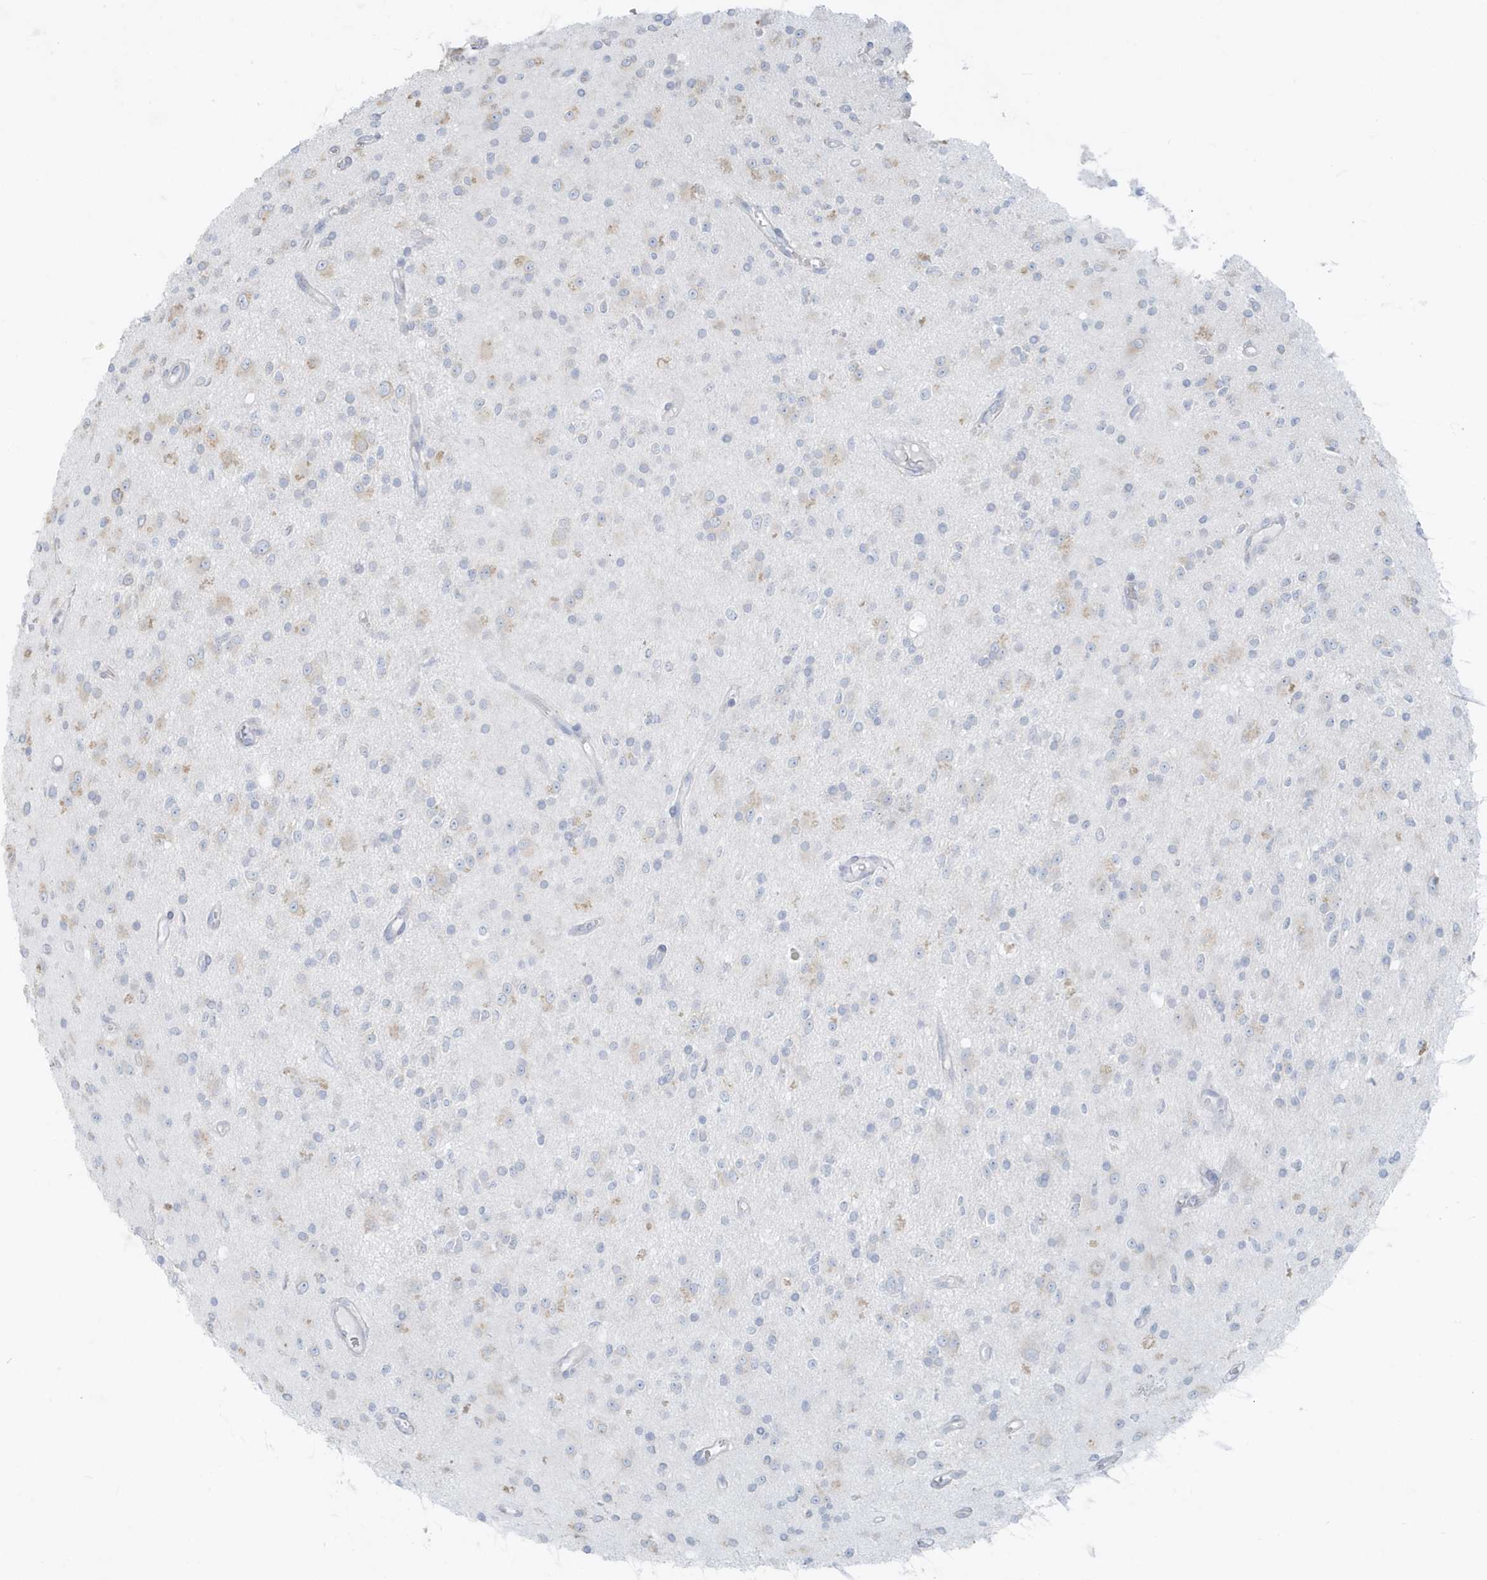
{"staining": {"intensity": "negative", "quantity": "none", "location": "none"}, "tissue": "glioma", "cell_type": "Tumor cells", "image_type": "cancer", "snomed": [{"axis": "morphology", "description": "Glioma, malignant, High grade"}, {"axis": "topography", "description": "Brain"}], "caption": "The image shows no staining of tumor cells in high-grade glioma (malignant).", "gene": "CCNJ", "patient": {"sex": "male", "age": 34}}